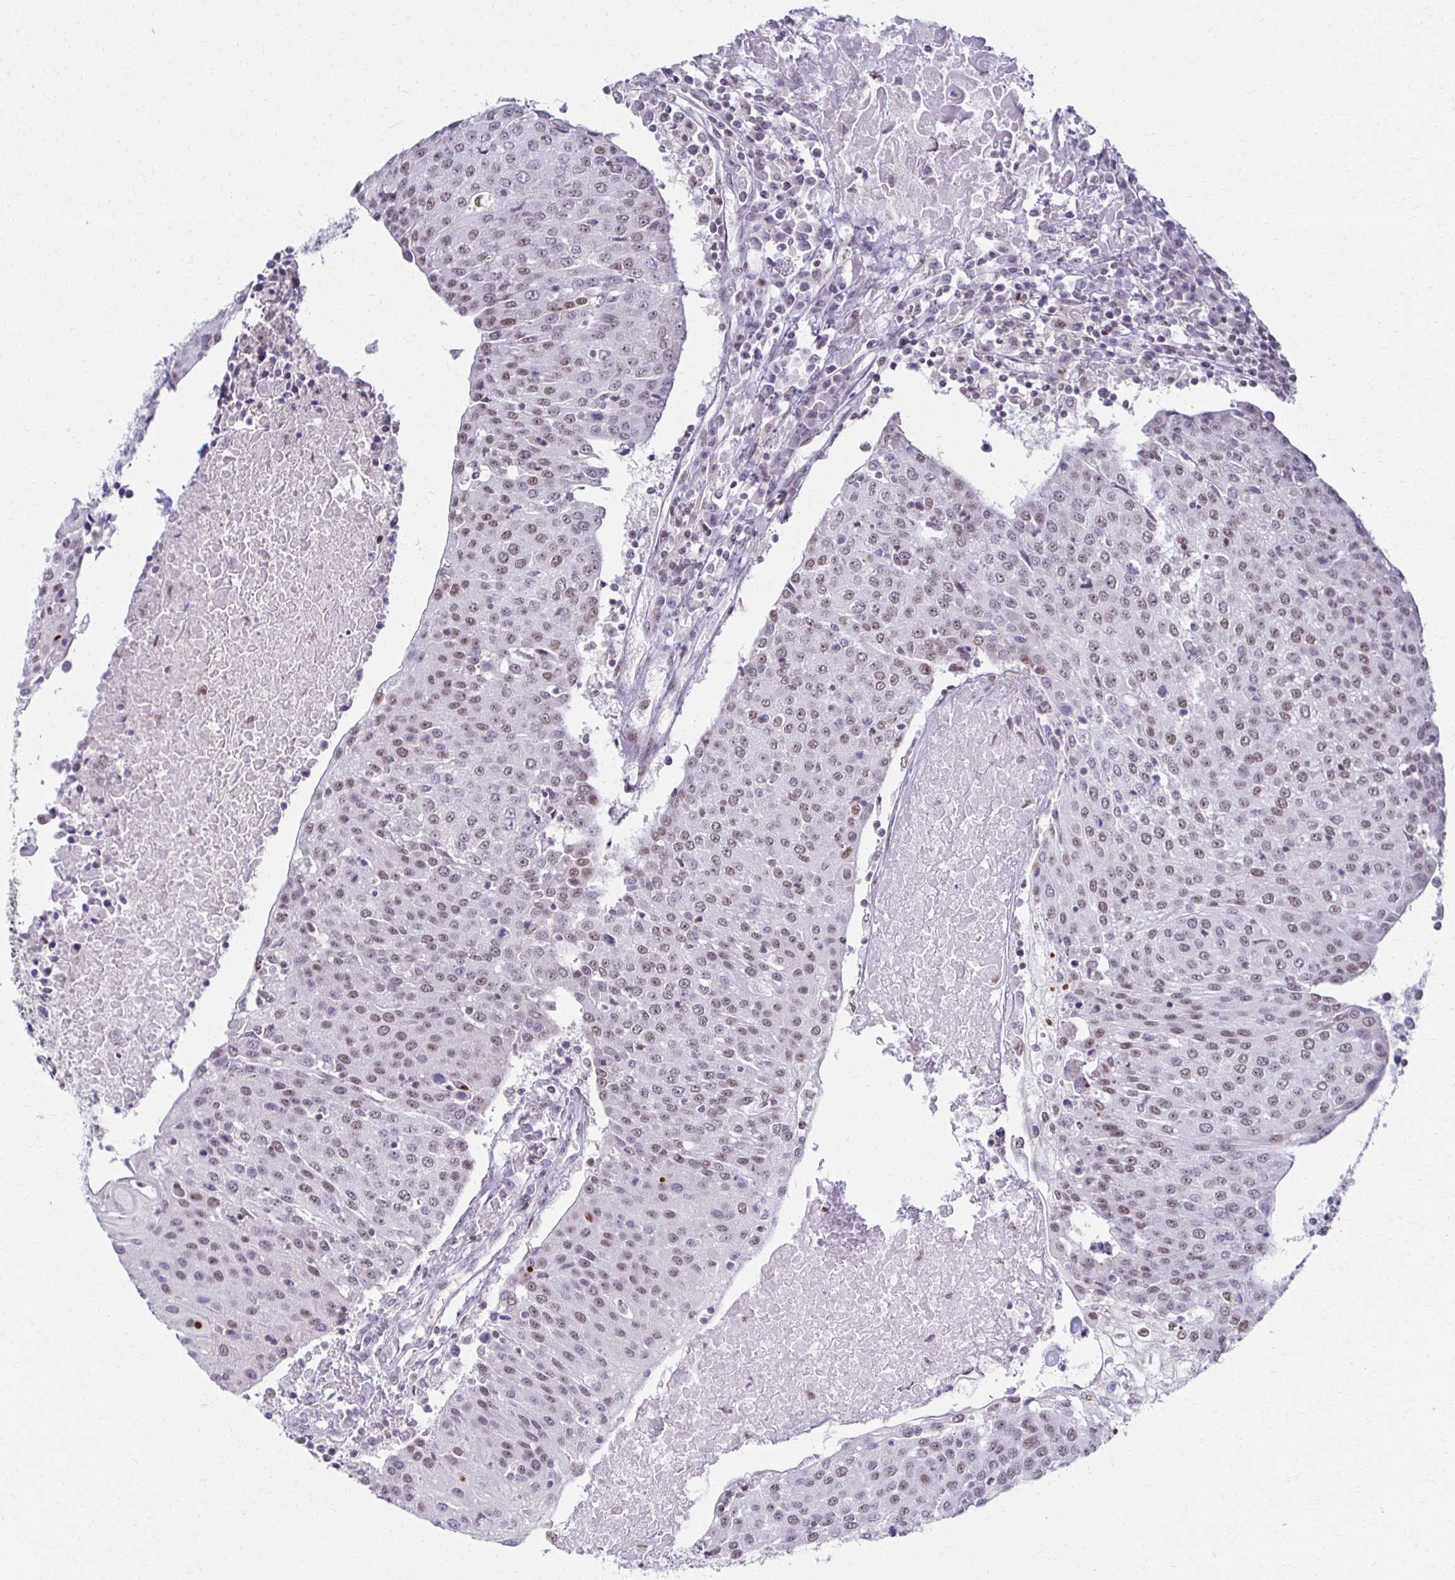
{"staining": {"intensity": "weak", "quantity": "25%-75%", "location": "nuclear"}, "tissue": "urothelial cancer", "cell_type": "Tumor cells", "image_type": "cancer", "snomed": [{"axis": "morphology", "description": "Urothelial carcinoma, High grade"}, {"axis": "topography", "description": "Urinary bladder"}], "caption": "Urothelial cancer tissue demonstrates weak nuclear expression in about 25%-75% of tumor cells", "gene": "IRF7", "patient": {"sex": "female", "age": 85}}